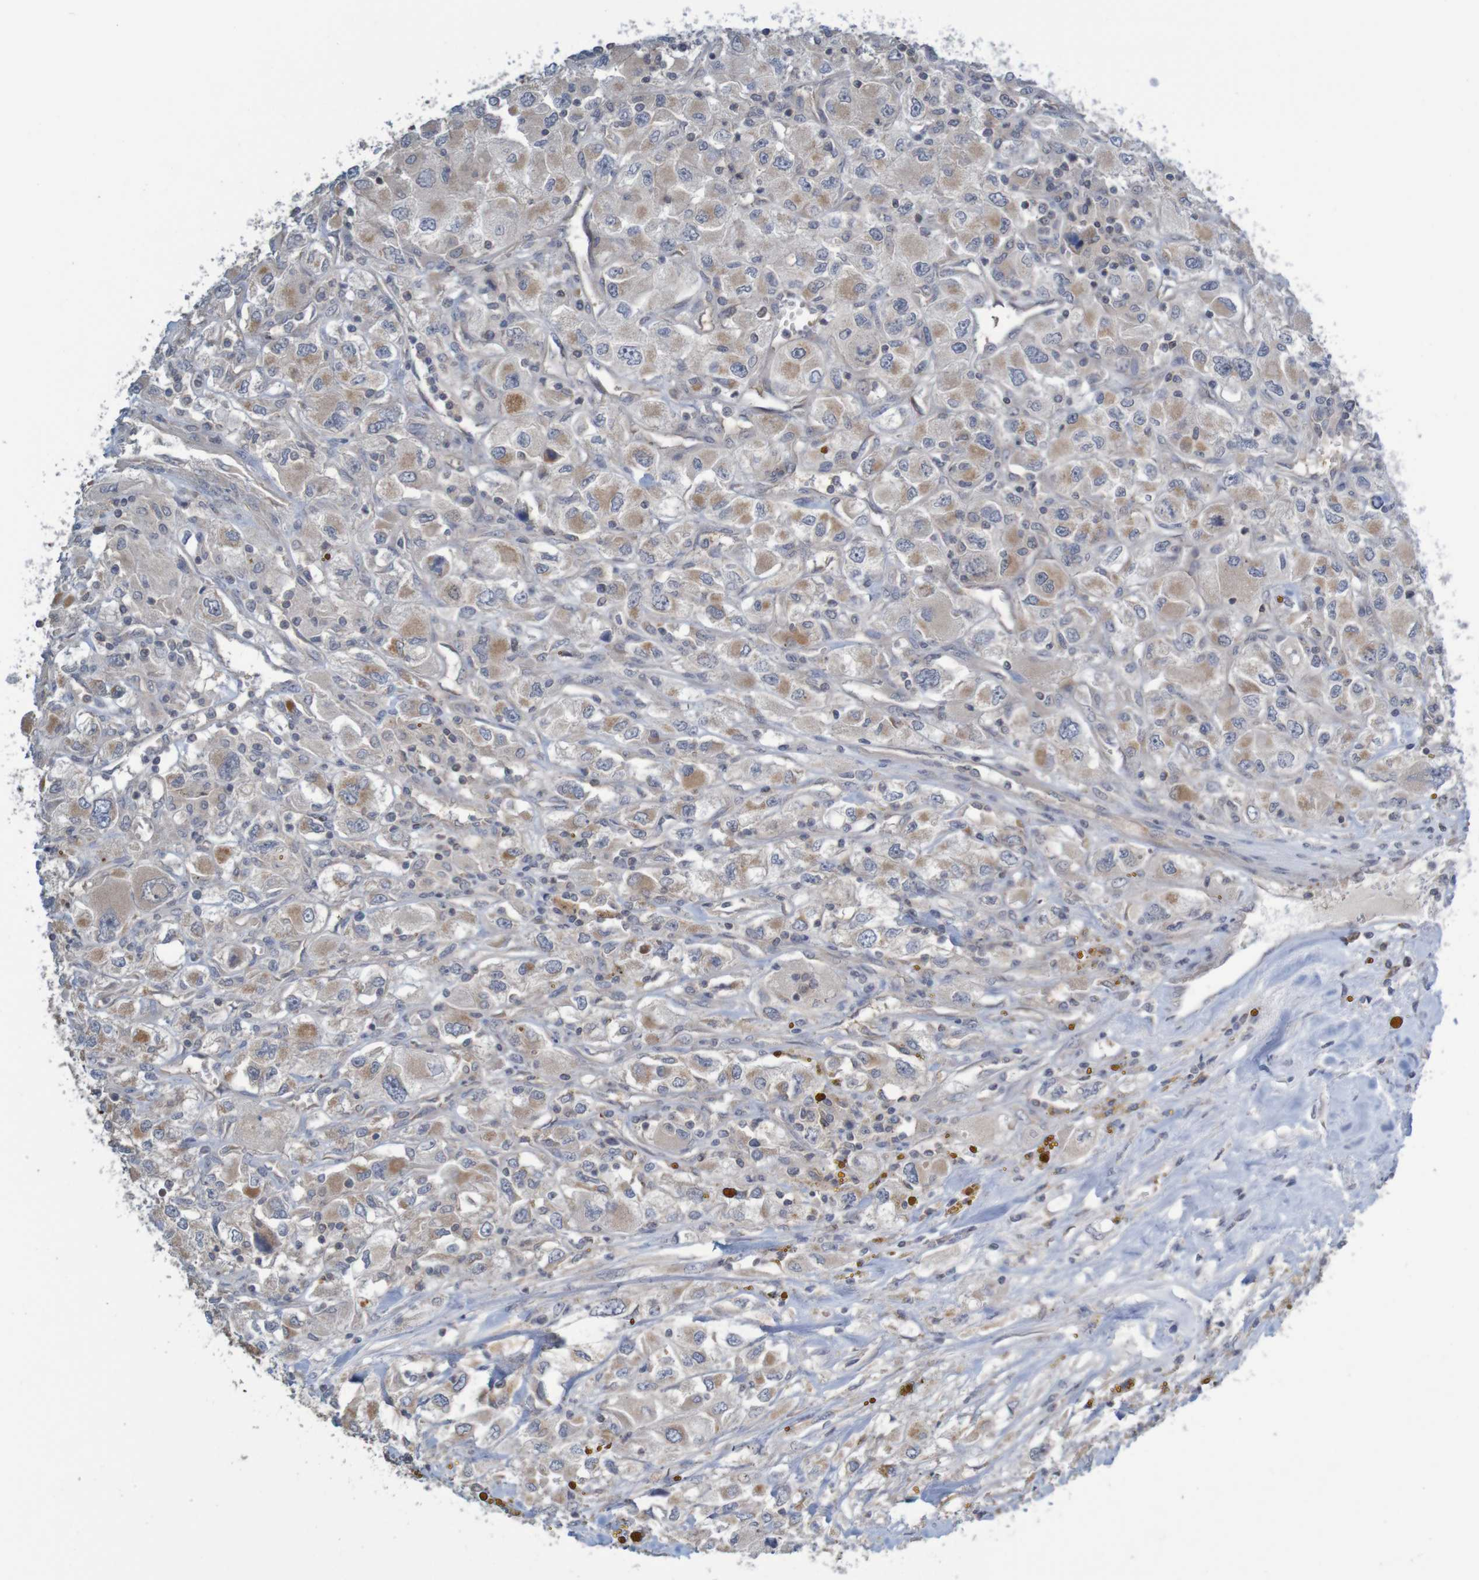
{"staining": {"intensity": "moderate", "quantity": "<25%", "location": "cytoplasmic/membranous"}, "tissue": "renal cancer", "cell_type": "Tumor cells", "image_type": "cancer", "snomed": [{"axis": "morphology", "description": "Adenocarcinoma, NOS"}, {"axis": "topography", "description": "Kidney"}], "caption": "Immunohistochemistry histopathology image of neoplastic tissue: renal cancer stained using immunohistochemistry shows low levels of moderate protein expression localized specifically in the cytoplasmic/membranous of tumor cells, appearing as a cytoplasmic/membranous brown color.", "gene": "ANKK1", "patient": {"sex": "female", "age": 52}}